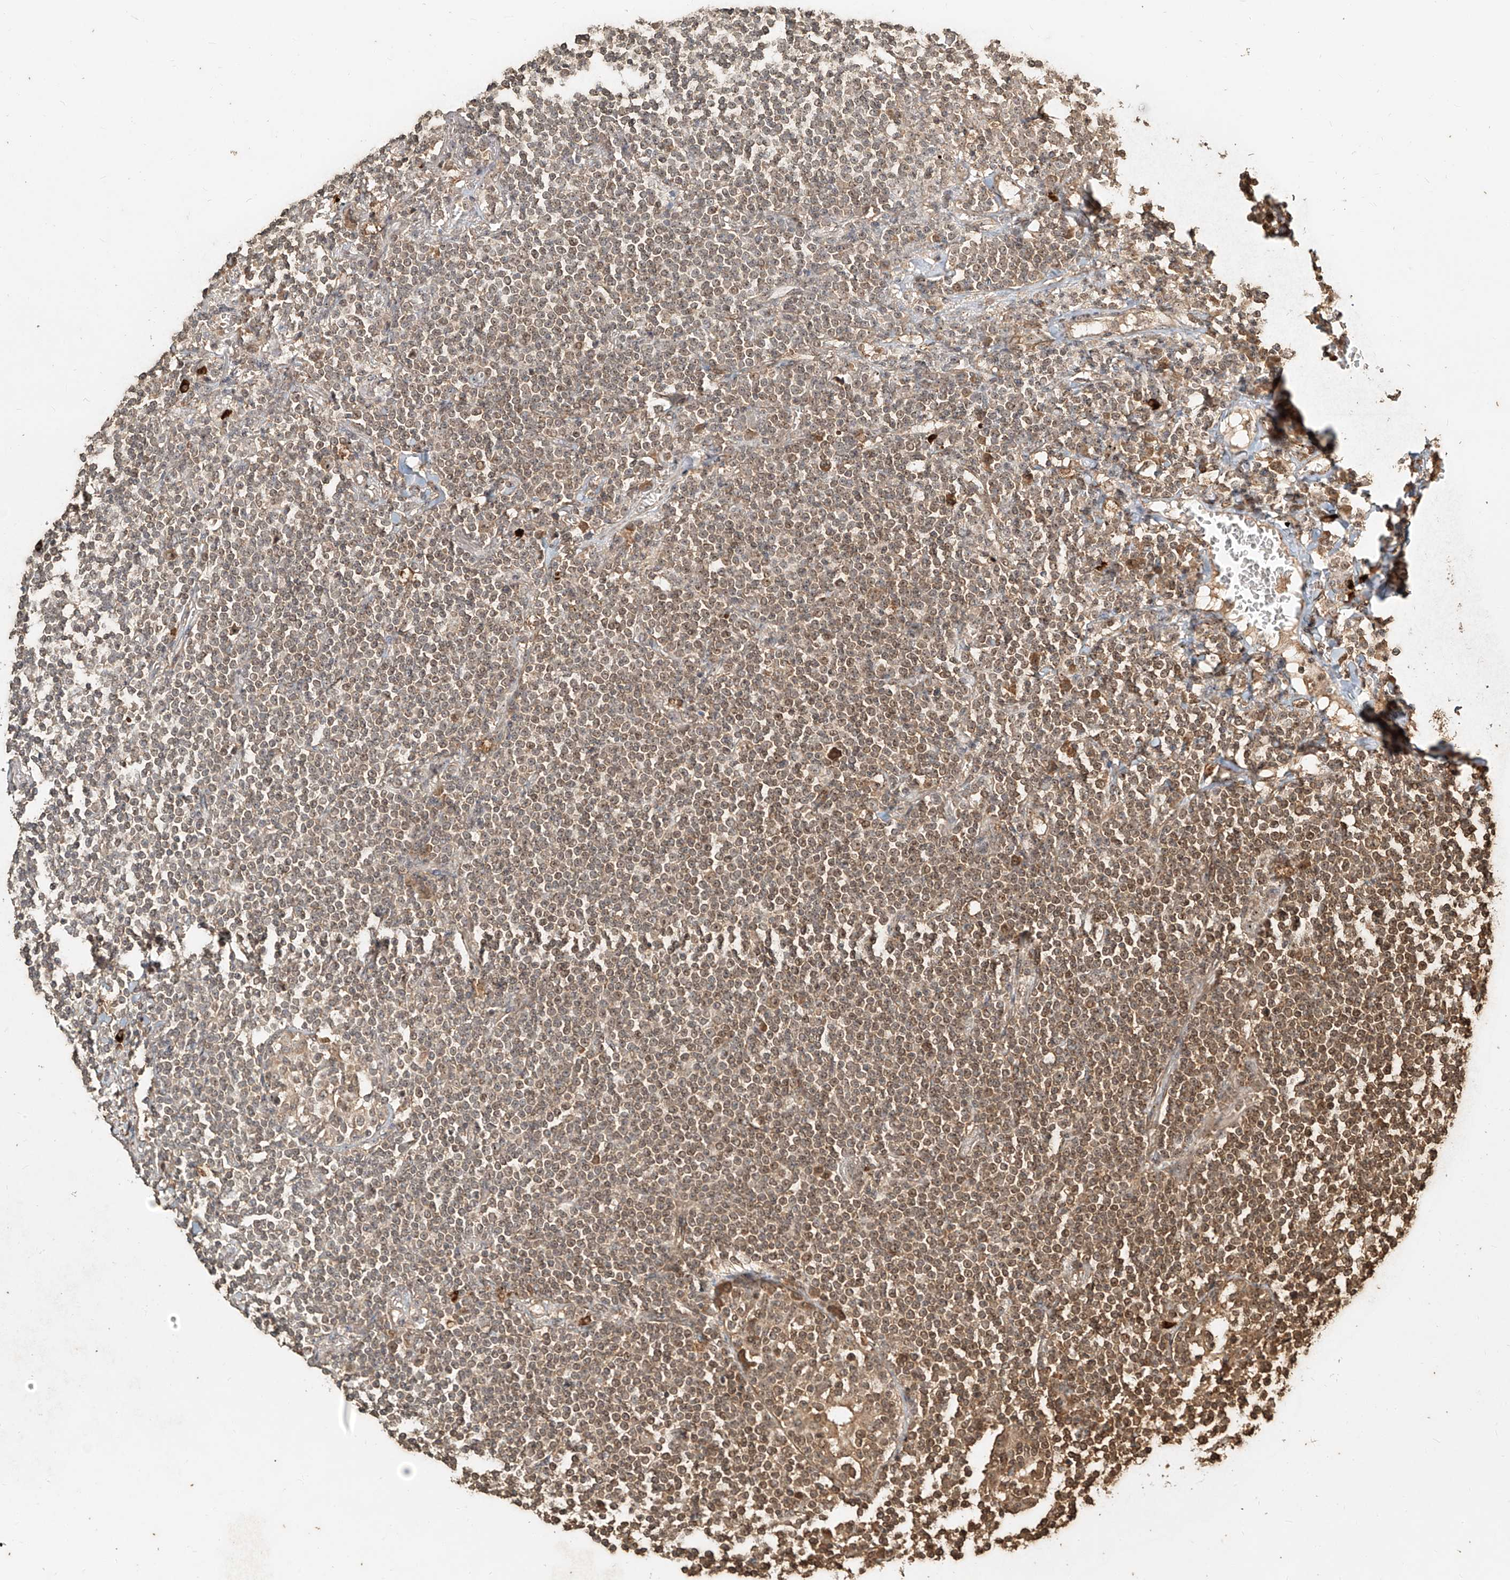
{"staining": {"intensity": "moderate", "quantity": "25%-75%", "location": "cytoplasmic/membranous,nuclear"}, "tissue": "lymphoma", "cell_type": "Tumor cells", "image_type": "cancer", "snomed": [{"axis": "morphology", "description": "Malignant lymphoma, non-Hodgkin's type, Low grade"}, {"axis": "topography", "description": "Lung"}], "caption": "Lymphoma was stained to show a protein in brown. There is medium levels of moderate cytoplasmic/membranous and nuclear staining in about 25%-75% of tumor cells.", "gene": "ZNF660", "patient": {"sex": "female", "age": 71}}